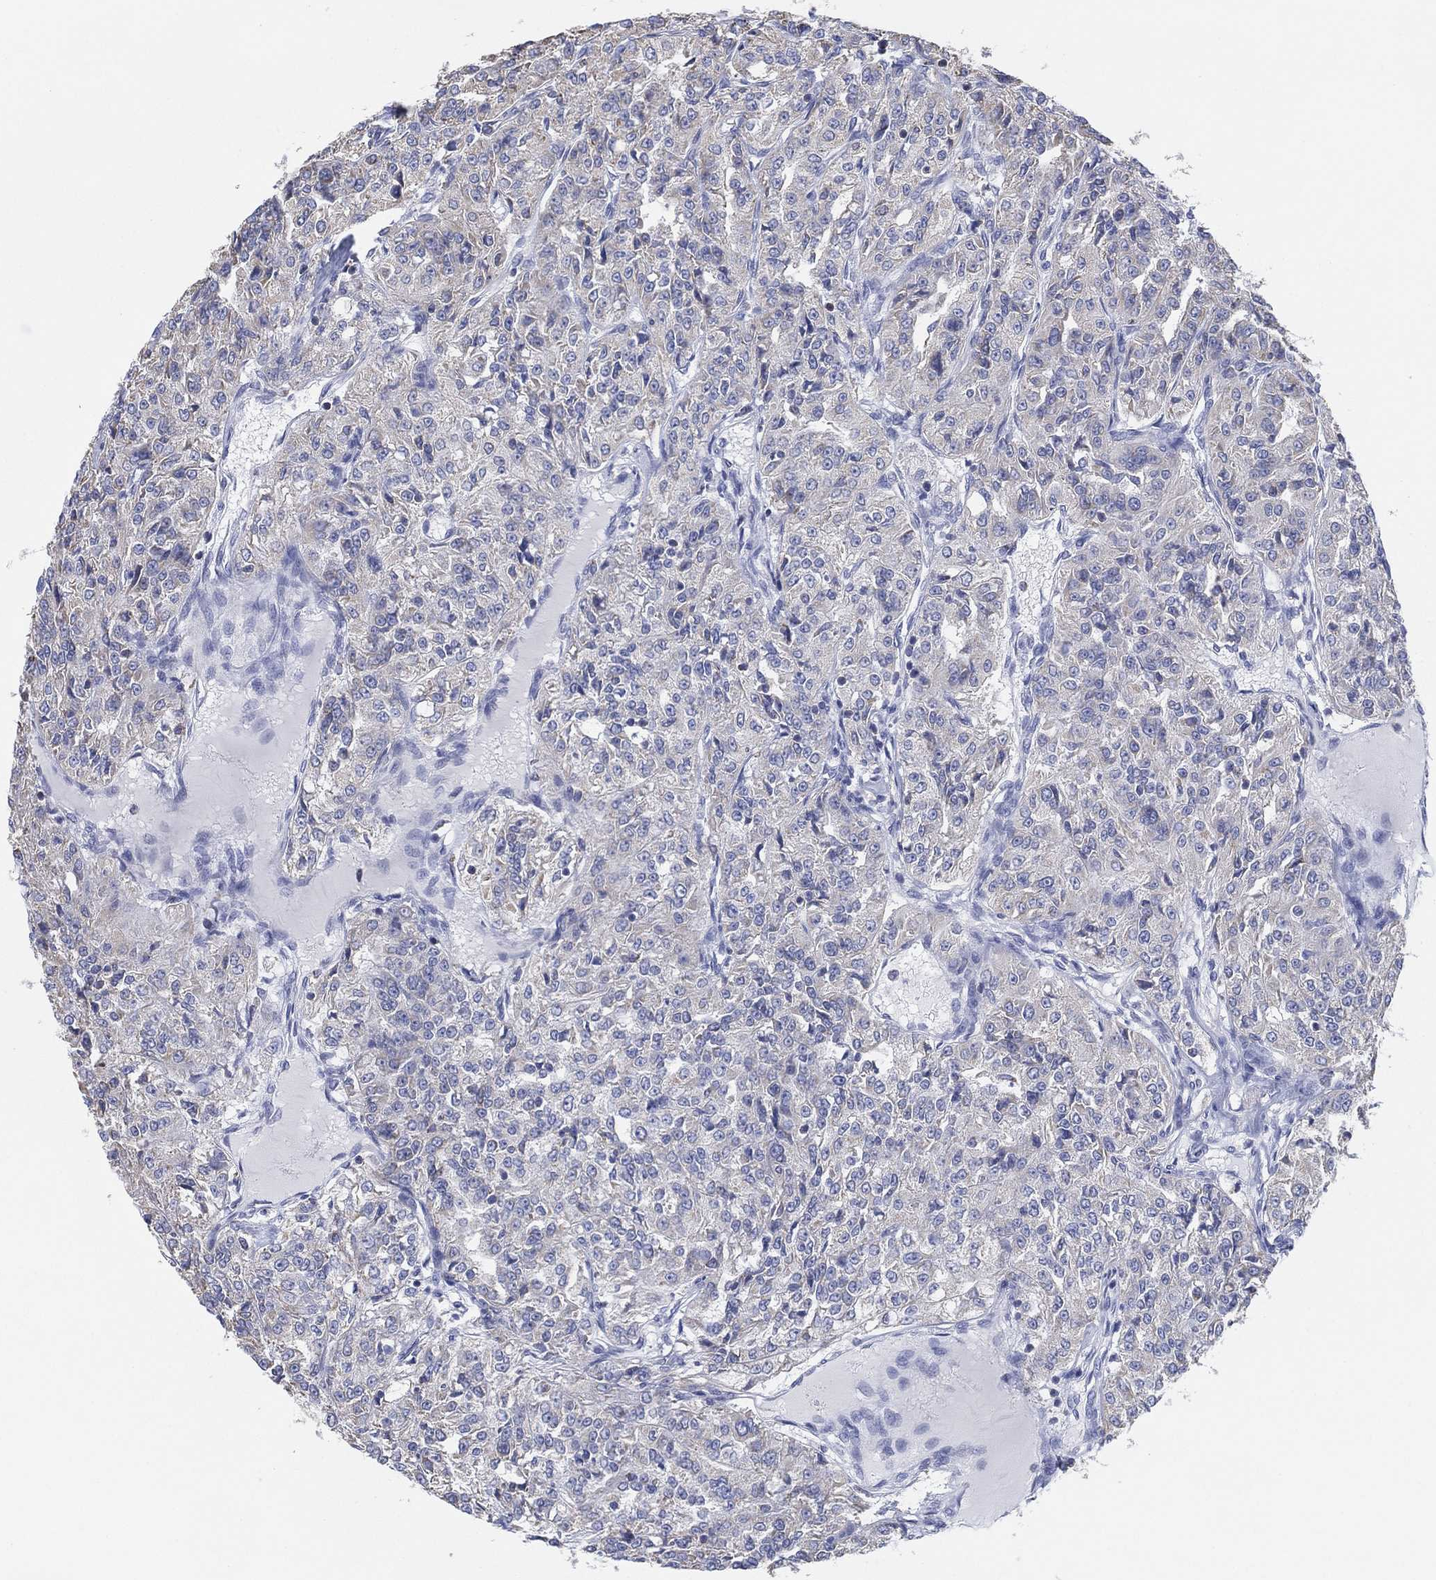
{"staining": {"intensity": "negative", "quantity": "none", "location": "none"}, "tissue": "renal cancer", "cell_type": "Tumor cells", "image_type": "cancer", "snomed": [{"axis": "morphology", "description": "Adenocarcinoma, NOS"}, {"axis": "topography", "description": "Kidney"}], "caption": "IHC histopathology image of renal adenocarcinoma stained for a protein (brown), which demonstrates no positivity in tumor cells.", "gene": "CFTR", "patient": {"sex": "female", "age": 63}}